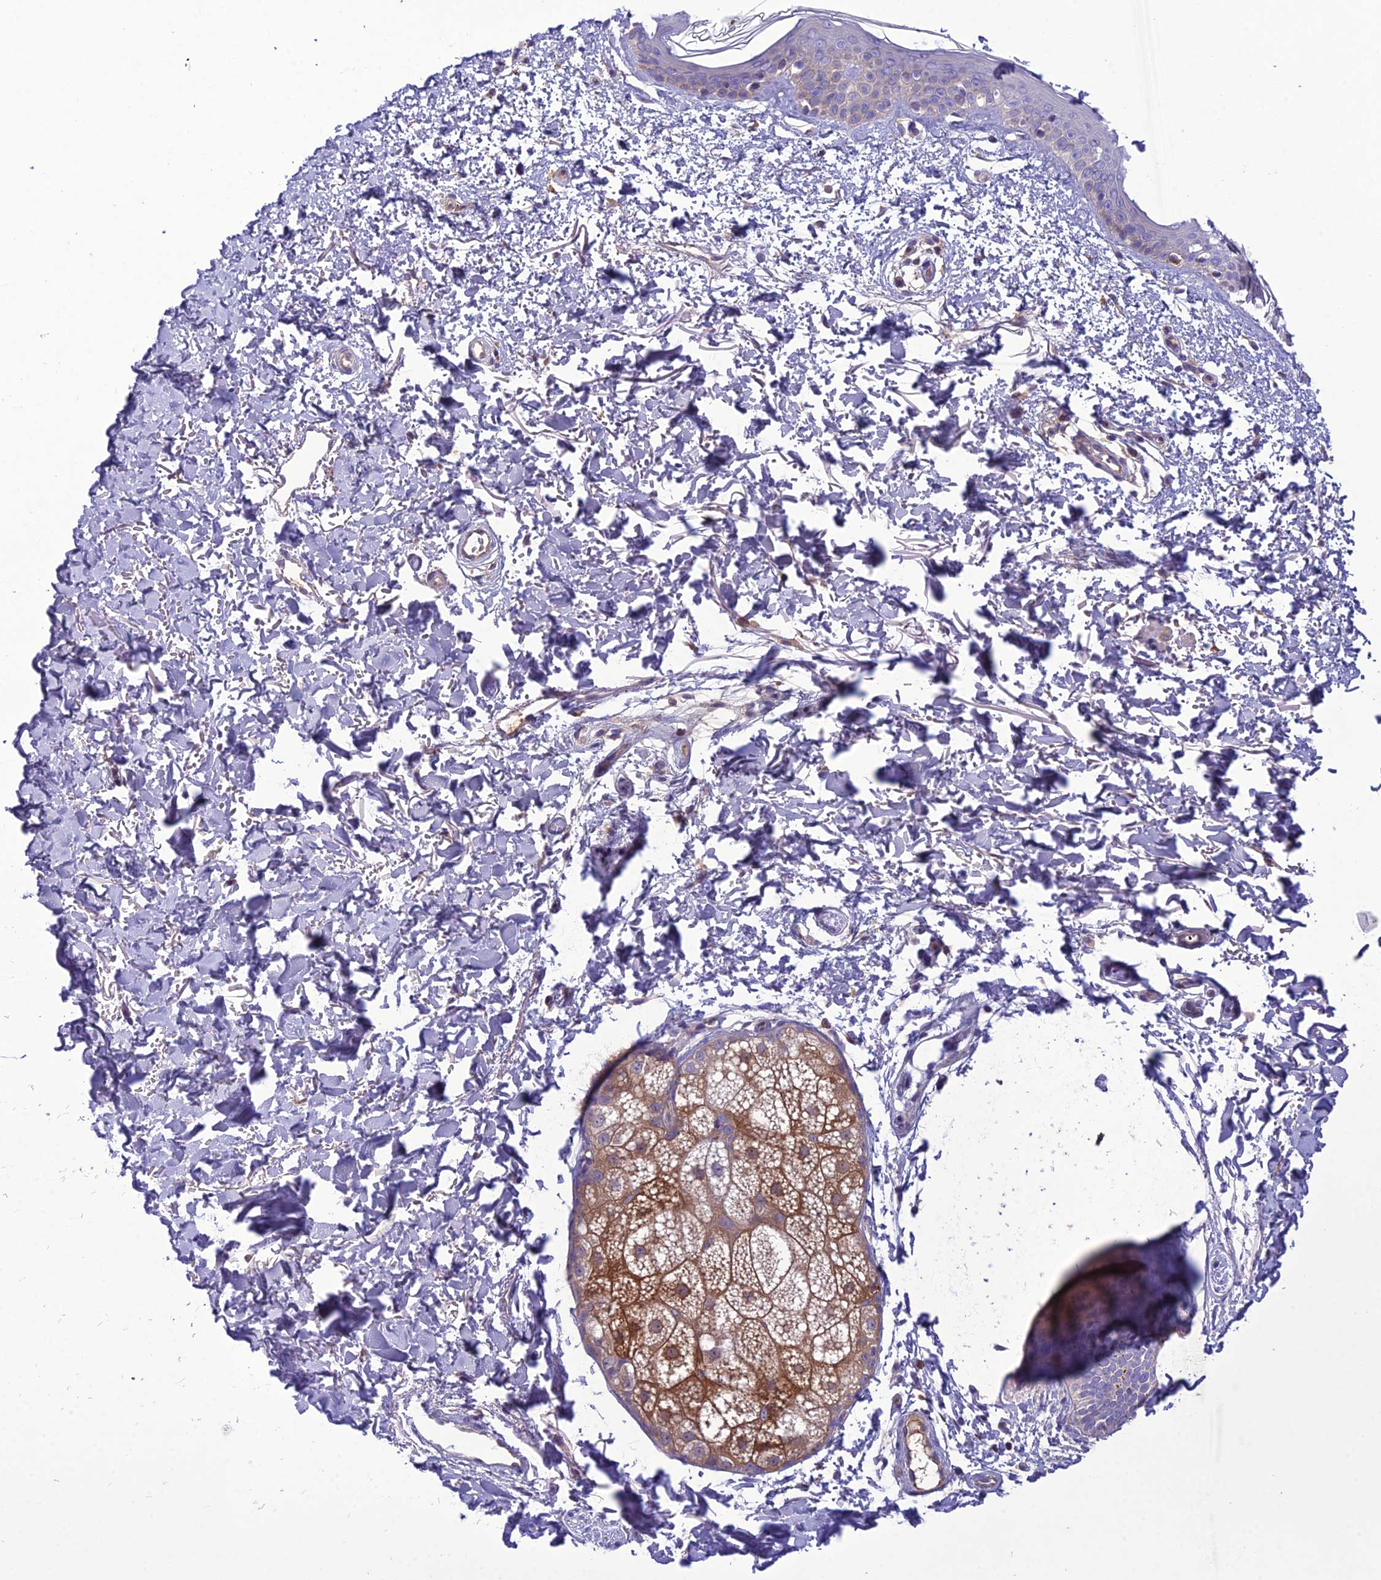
{"staining": {"intensity": "negative", "quantity": "none", "location": "none"}, "tissue": "skin", "cell_type": "Fibroblasts", "image_type": "normal", "snomed": [{"axis": "morphology", "description": "Normal tissue, NOS"}, {"axis": "topography", "description": "Skin"}], "caption": "High power microscopy photomicrograph of an IHC histopathology image of benign skin, revealing no significant positivity in fibroblasts.", "gene": "GDF6", "patient": {"sex": "male", "age": 66}}